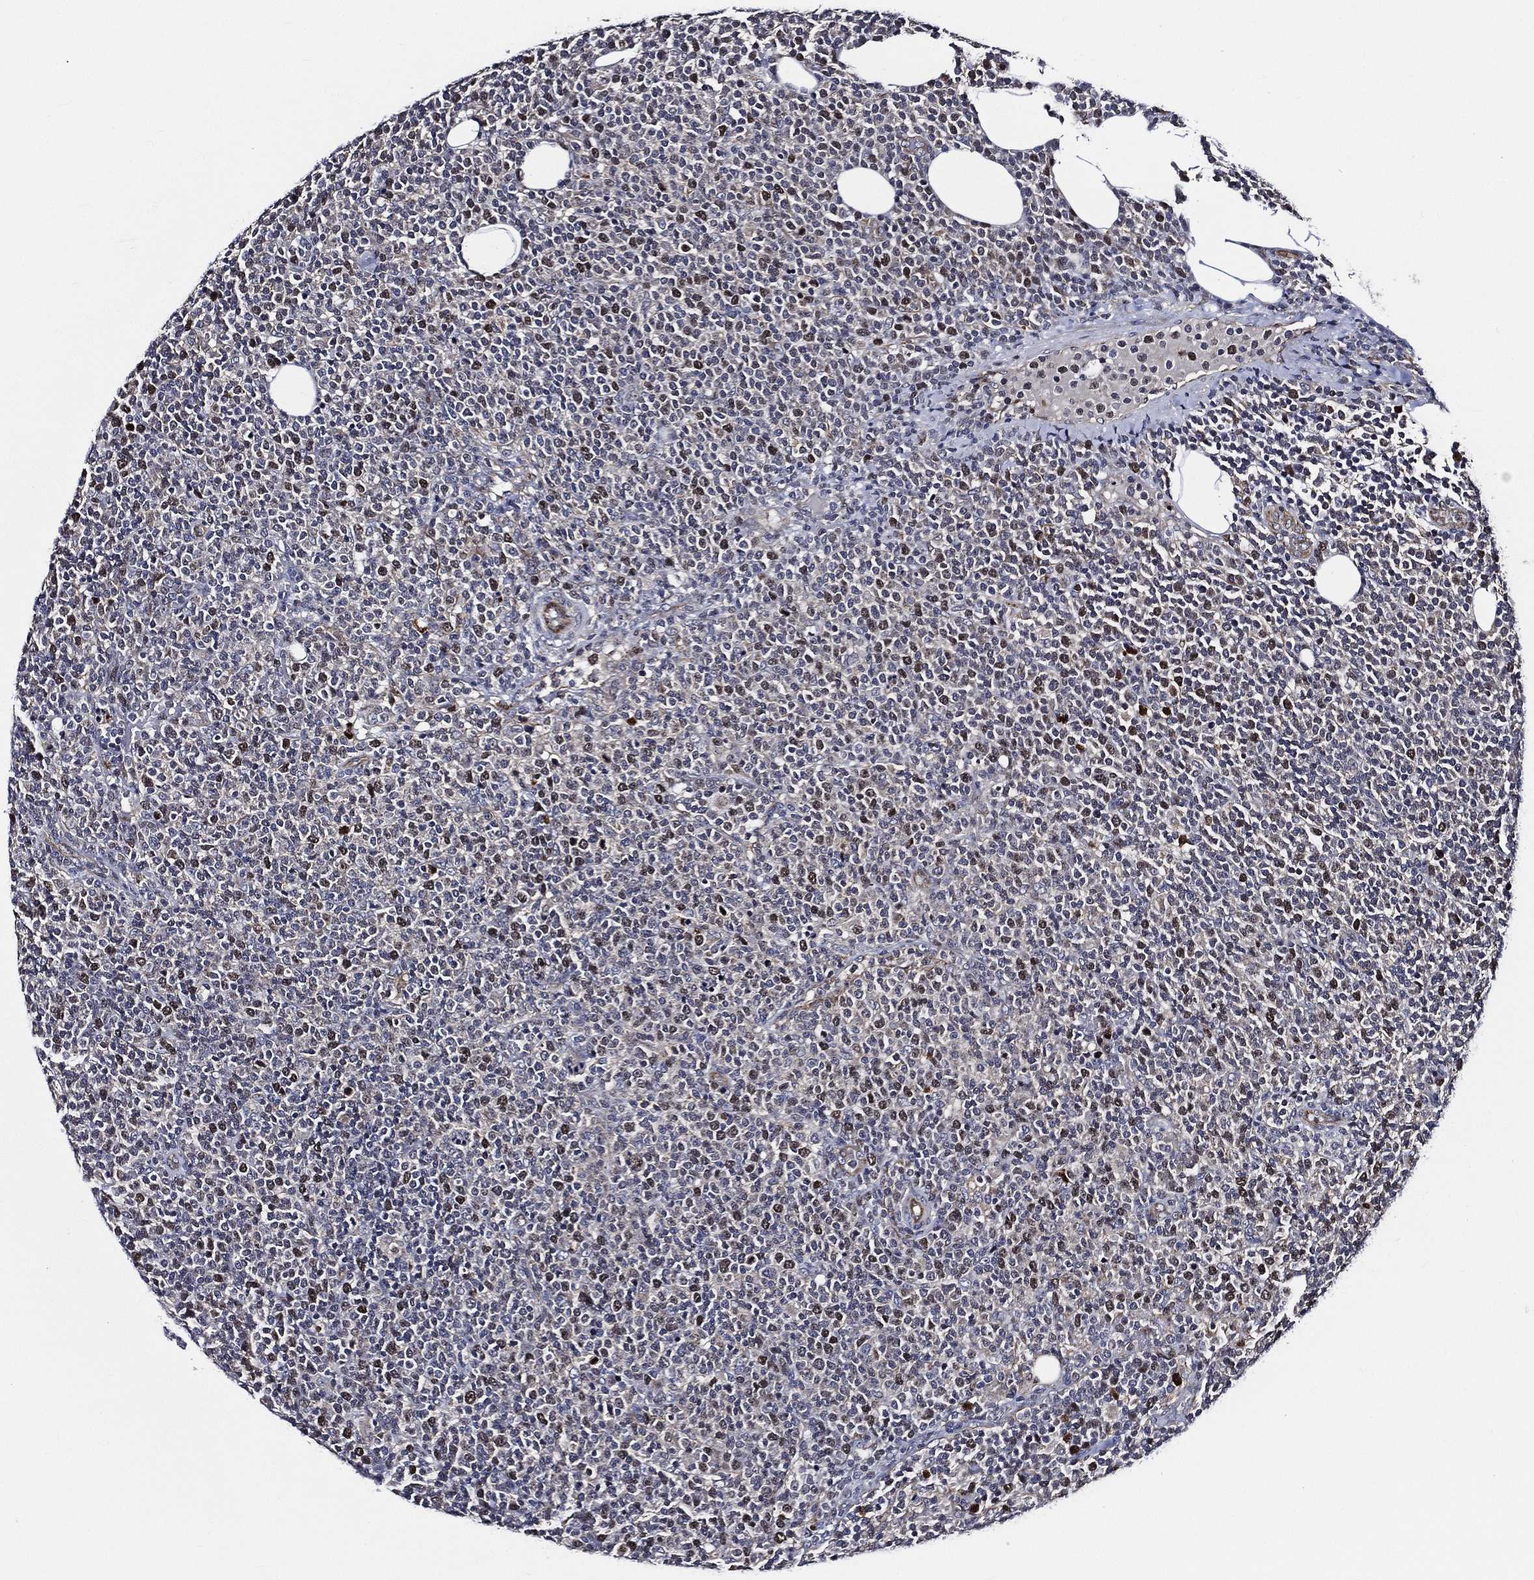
{"staining": {"intensity": "moderate", "quantity": "<25%", "location": "nuclear"}, "tissue": "lymphoma", "cell_type": "Tumor cells", "image_type": "cancer", "snomed": [{"axis": "morphology", "description": "Malignant lymphoma, non-Hodgkin's type, High grade"}, {"axis": "topography", "description": "Lymph node"}], "caption": "Brown immunohistochemical staining in high-grade malignant lymphoma, non-Hodgkin's type demonstrates moderate nuclear expression in approximately <25% of tumor cells.", "gene": "KIF20B", "patient": {"sex": "male", "age": 61}}